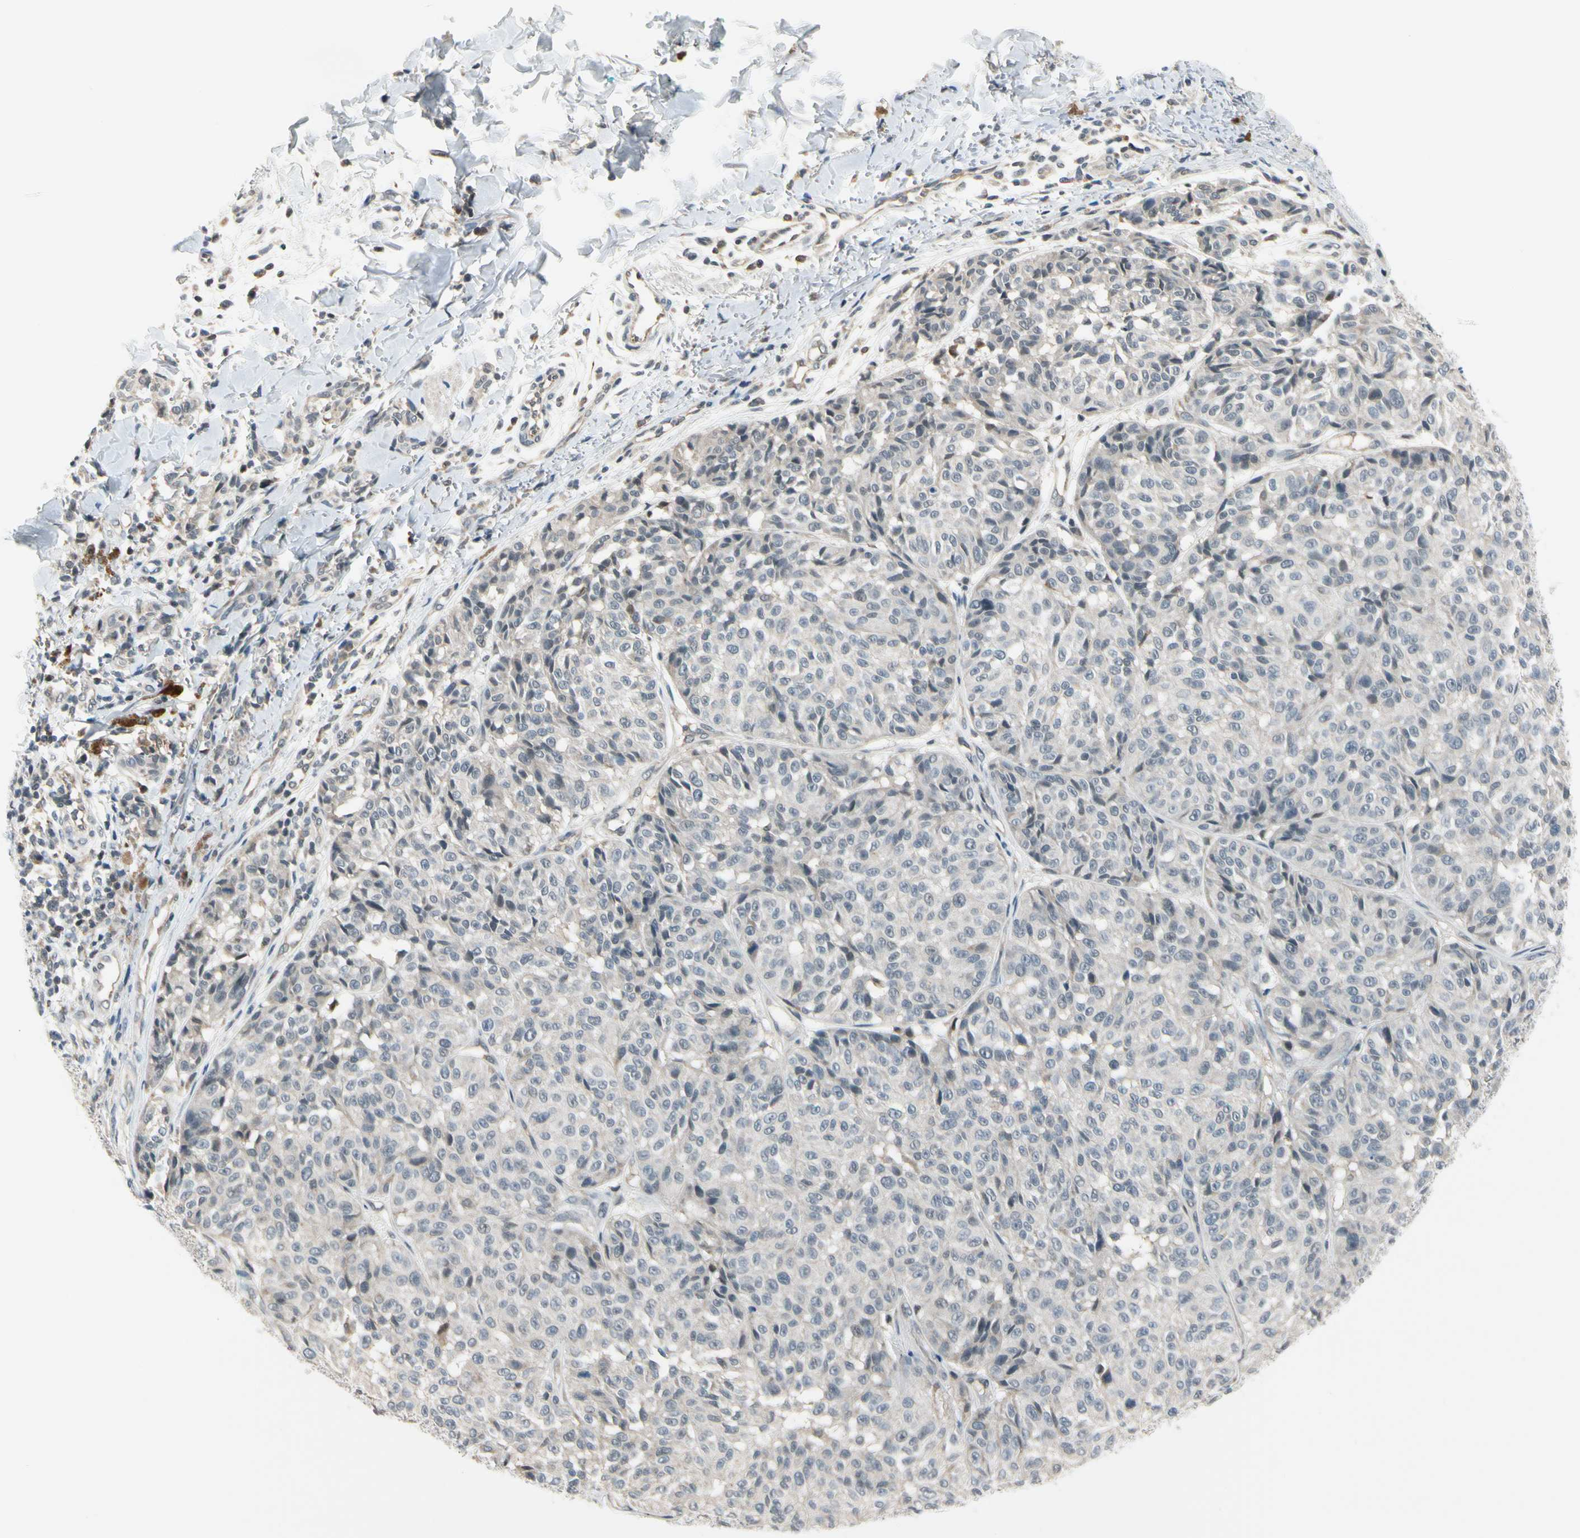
{"staining": {"intensity": "negative", "quantity": "none", "location": "none"}, "tissue": "melanoma", "cell_type": "Tumor cells", "image_type": "cancer", "snomed": [{"axis": "morphology", "description": "Malignant melanoma, NOS"}, {"axis": "topography", "description": "Skin"}], "caption": "This is a image of immunohistochemistry (IHC) staining of melanoma, which shows no positivity in tumor cells.", "gene": "TAF12", "patient": {"sex": "female", "age": 46}}